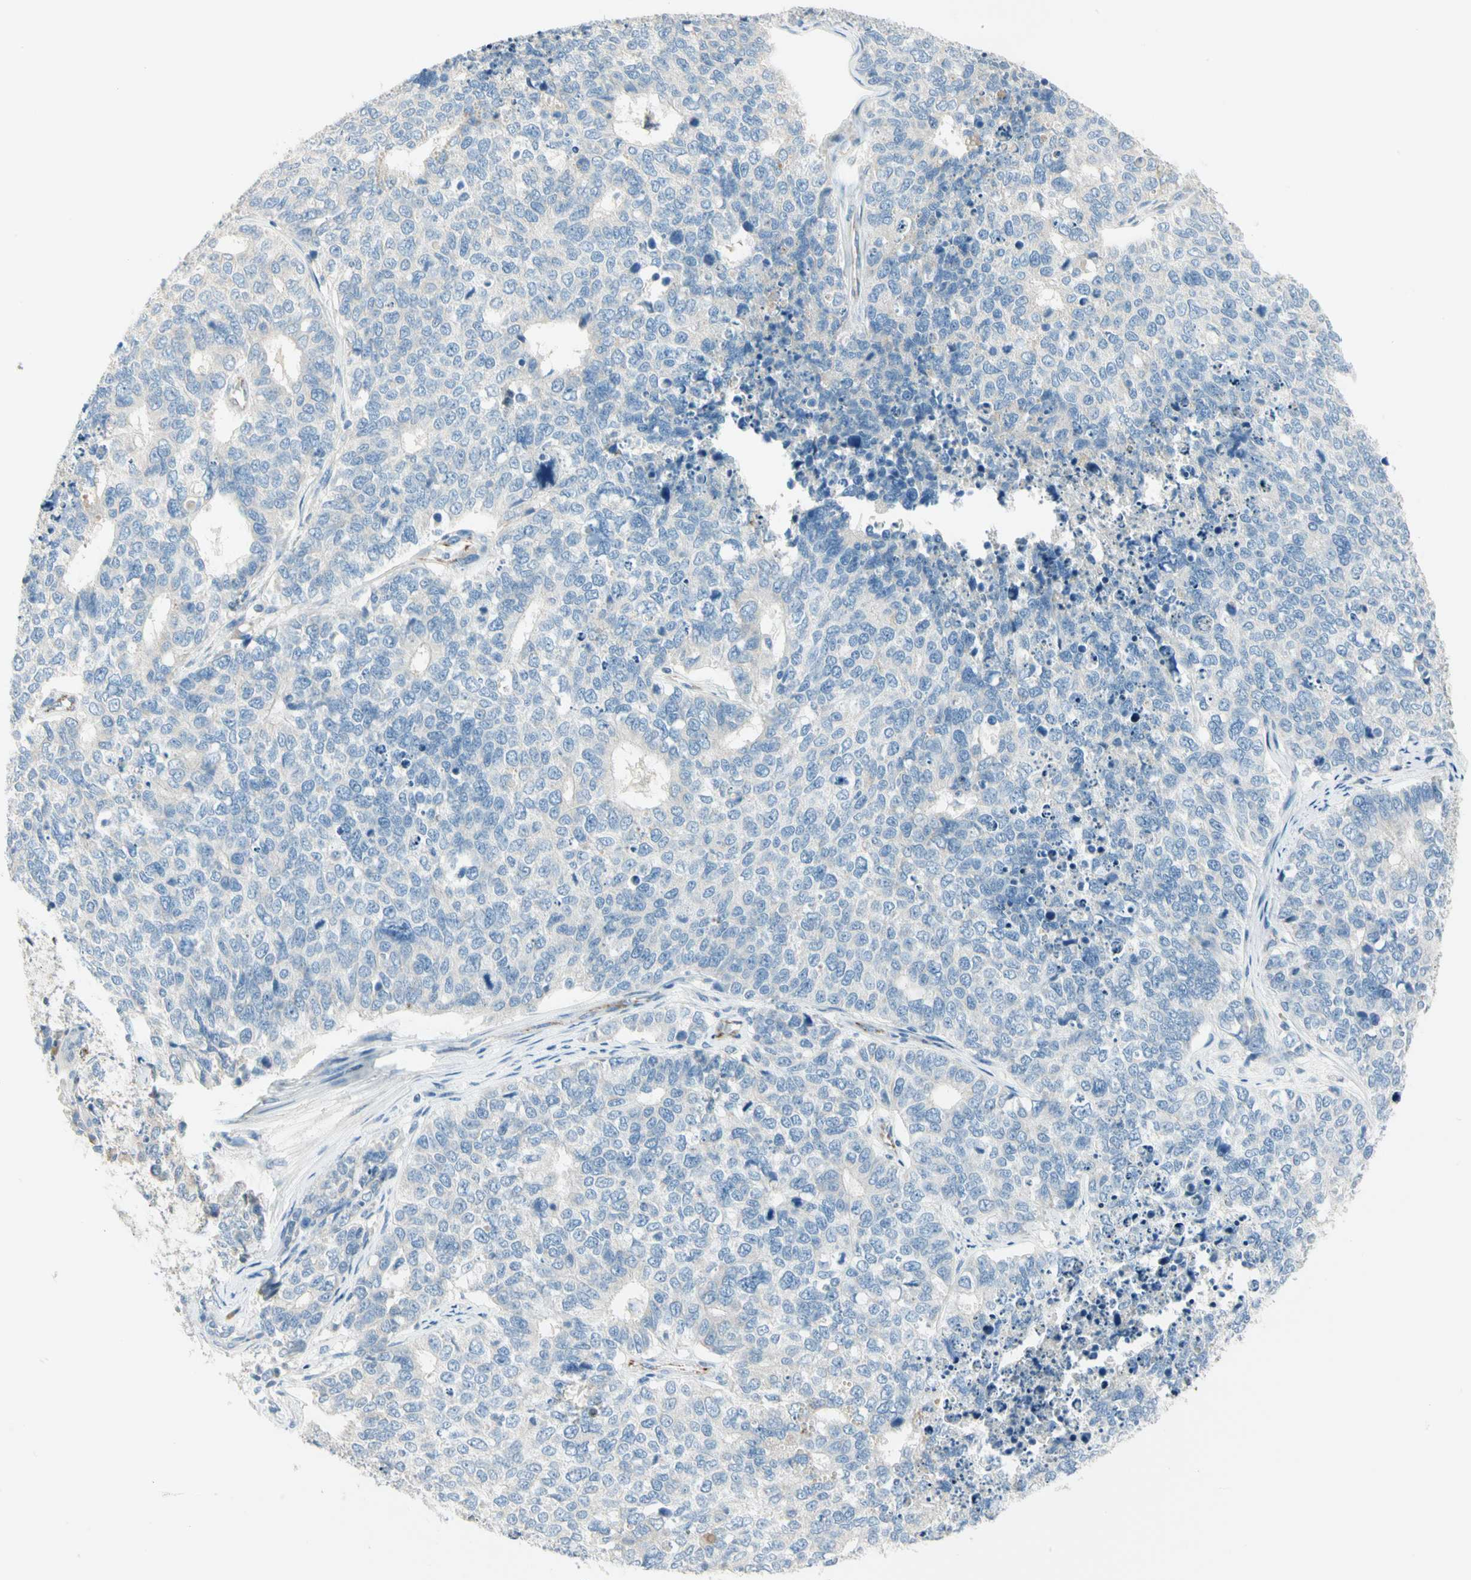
{"staining": {"intensity": "negative", "quantity": "none", "location": "none"}, "tissue": "cervical cancer", "cell_type": "Tumor cells", "image_type": "cancer", "snomed": [{"axis": "morphology", "description": "Squamous cell carcinoma, NOS"}, {"axis": "topography", "description": "Cervix"}], "caption": "Human cervical cancer stained for a protein using immunohistochemistry (IHC) demonstrates no expression in tumor cells.", "gene": "SLC6A15", "patient": {"sex": "female", "age": 63}}